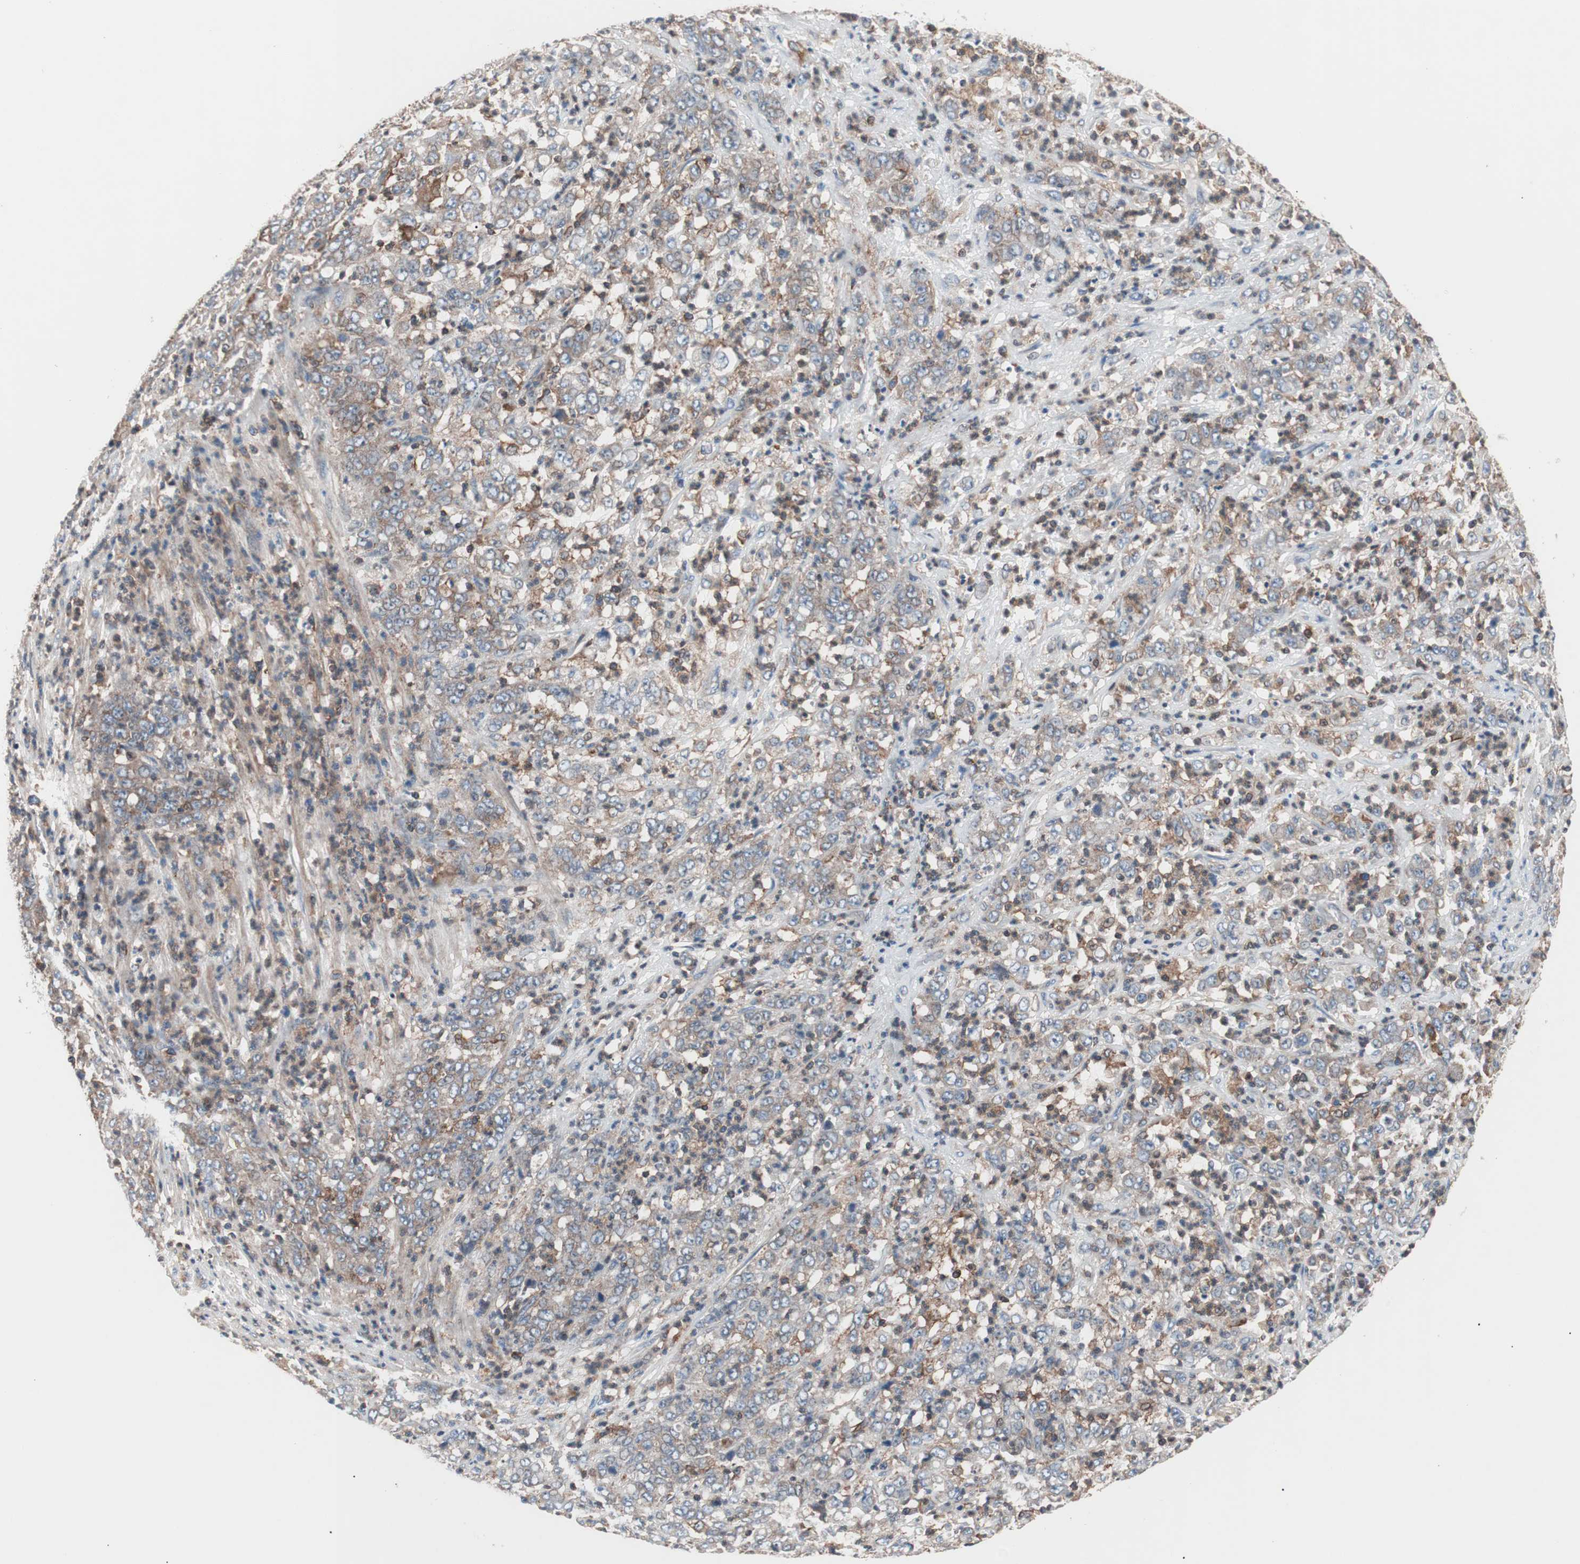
{"staining": {"intensity": "weak", "quantity": ">75%", "location": "cytoplasmic/membranous"}, "tissue": "stomach cancer", "cell_type": "Tumor cells", "image_type": "cancer", "snomed": [{"axis": "morphology", "description": "Adenocarcinoma, NOS"}, {"axis": "topography", "description": "Stomach, lower"}], "caption": "Immunohistochemical staining of stomach cancer (adenocarcinoma) shows low levels of weak cytoplasmic/membranous protein expression in approximately >75% of tumor cells.", "gene": "PIK3R1", "patient": {"sex": "female", "age": 71}}